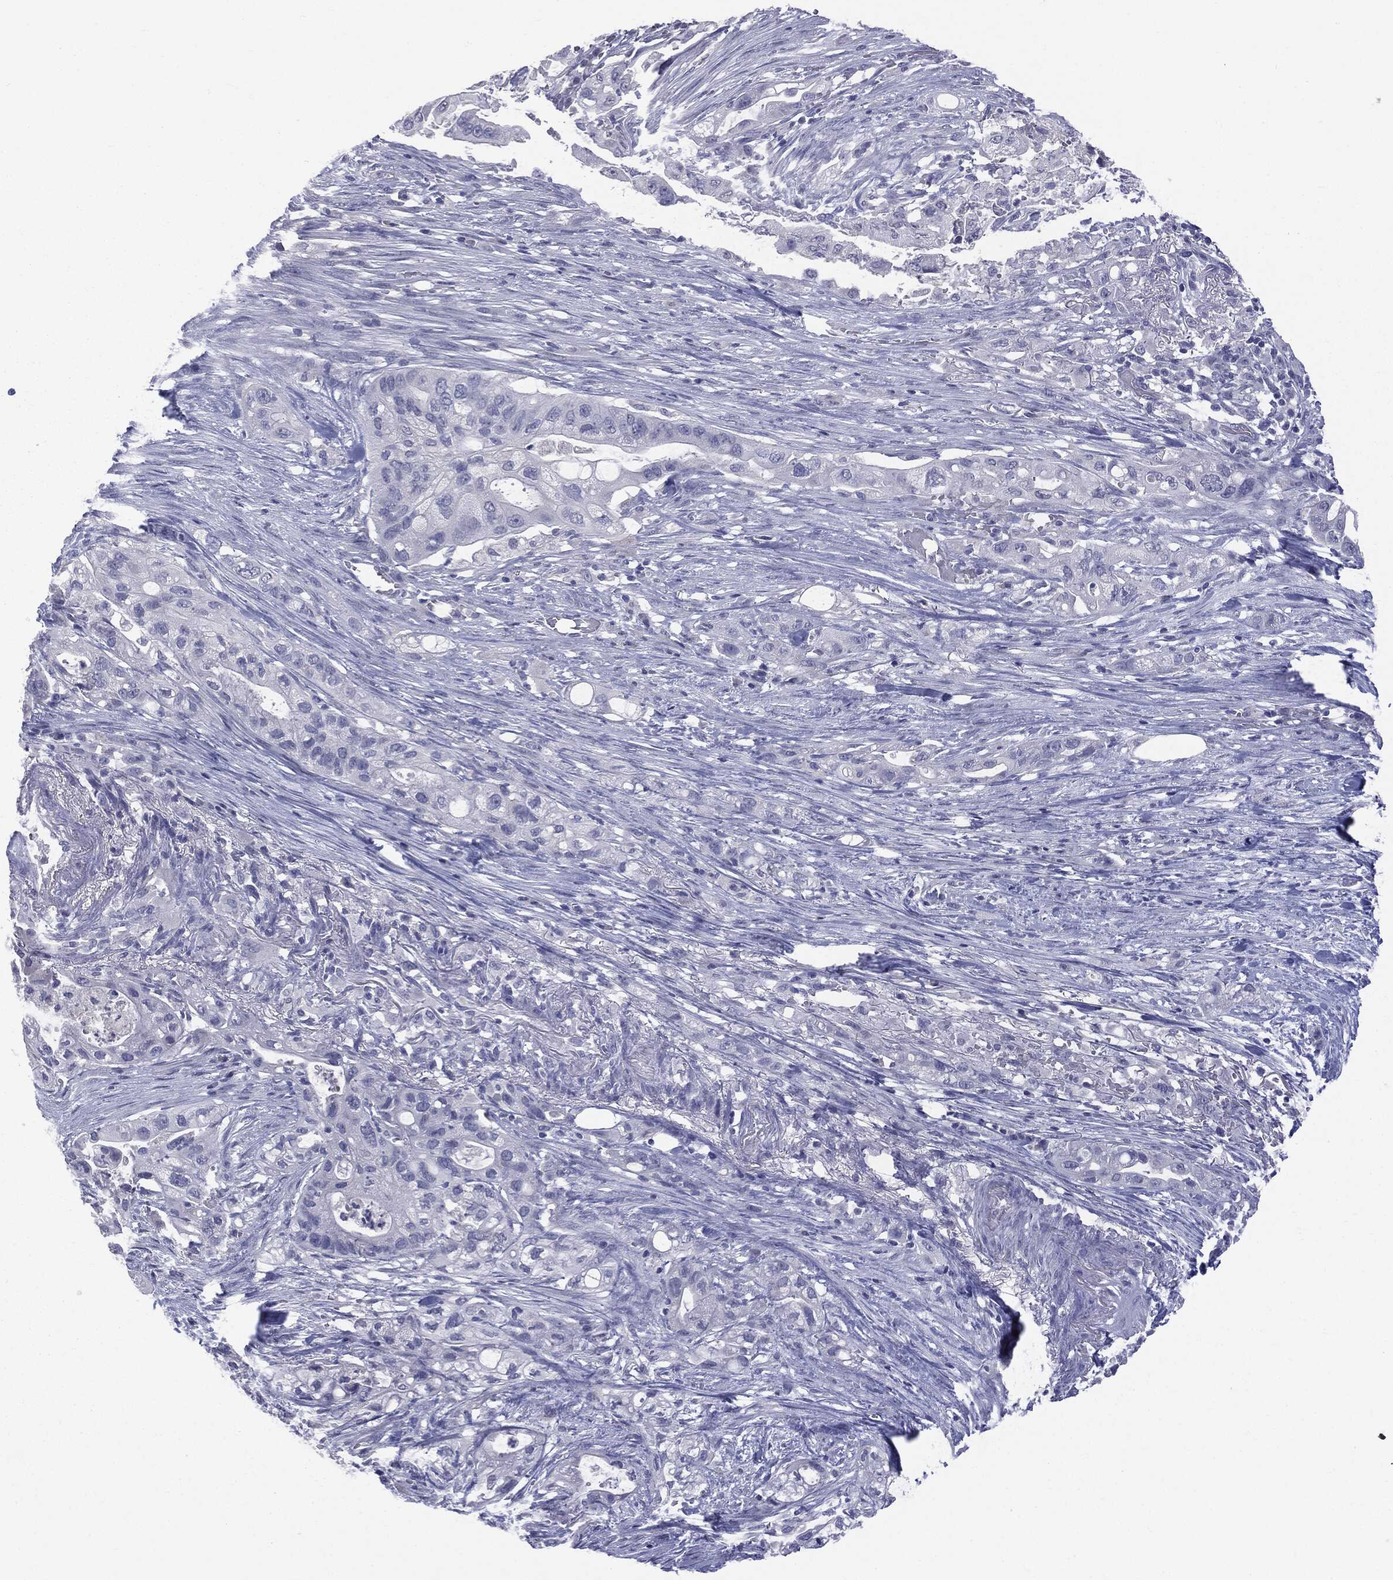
{"staining": {"intensity": "negative", "quantity": "none", "location": "none"}, "tissue": "pancreatic cancer", "cell_type": "Tumor cells", "image_type": "cancer", "snomed": [{"axis": "morphology", "description": "Adenocarcinoma, NOS"}, {"axis": "topography", "description": "Pancreas"}], "caption": "DAB (3,3'-diaminobenzidine) immunohistochemical staining of human adenocarcinoma (pancreatic) displays no significant staining in tumor cells.", "gene": "TSHB", "patient": {"sex": "female", "age": 72}}